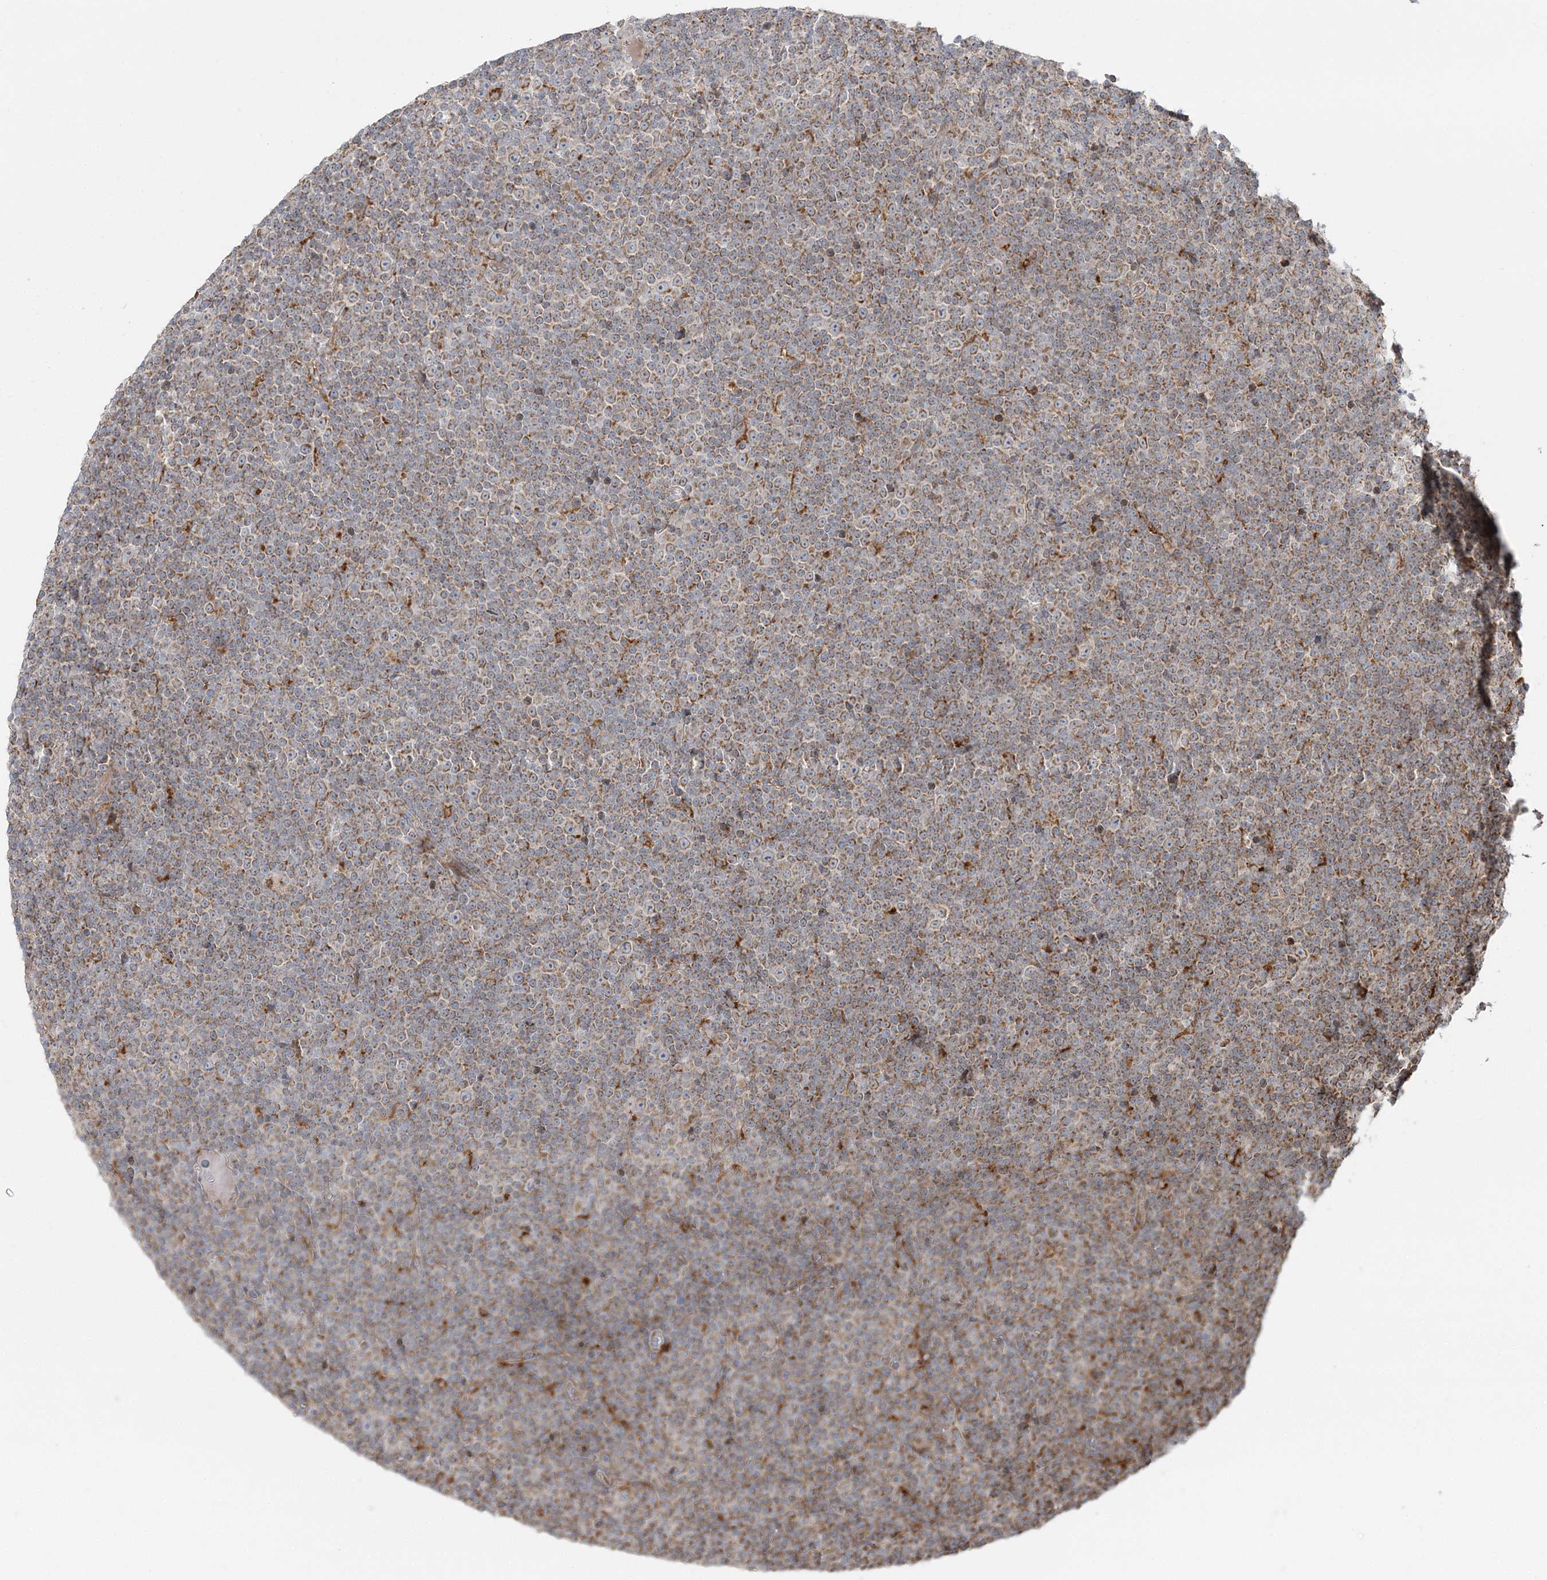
{"staining": {"intensity": "moderate", "quantity": ">75%", "location": "cytoplasmic/membranous"}, "tissue": "lymphoma", "cell_type": "Tumor cells", "image_type": "cancer", "snomed": [{"axis": "morphology", "description": "Malignant lymphoma, non-Hodgkin's type, Low grade"}, {"axis": "topography", "description": "Lymph node"}], "caption": "This is a photomicrograph of IHC staining of malignant lymphoma, non-Hodgkin's type (low-grade), which shows moderate staining in the cytoplasmic/membranous of tumor cells.", "gene": "ABCC3", "patient": {"sex": "female", "age": 67}}